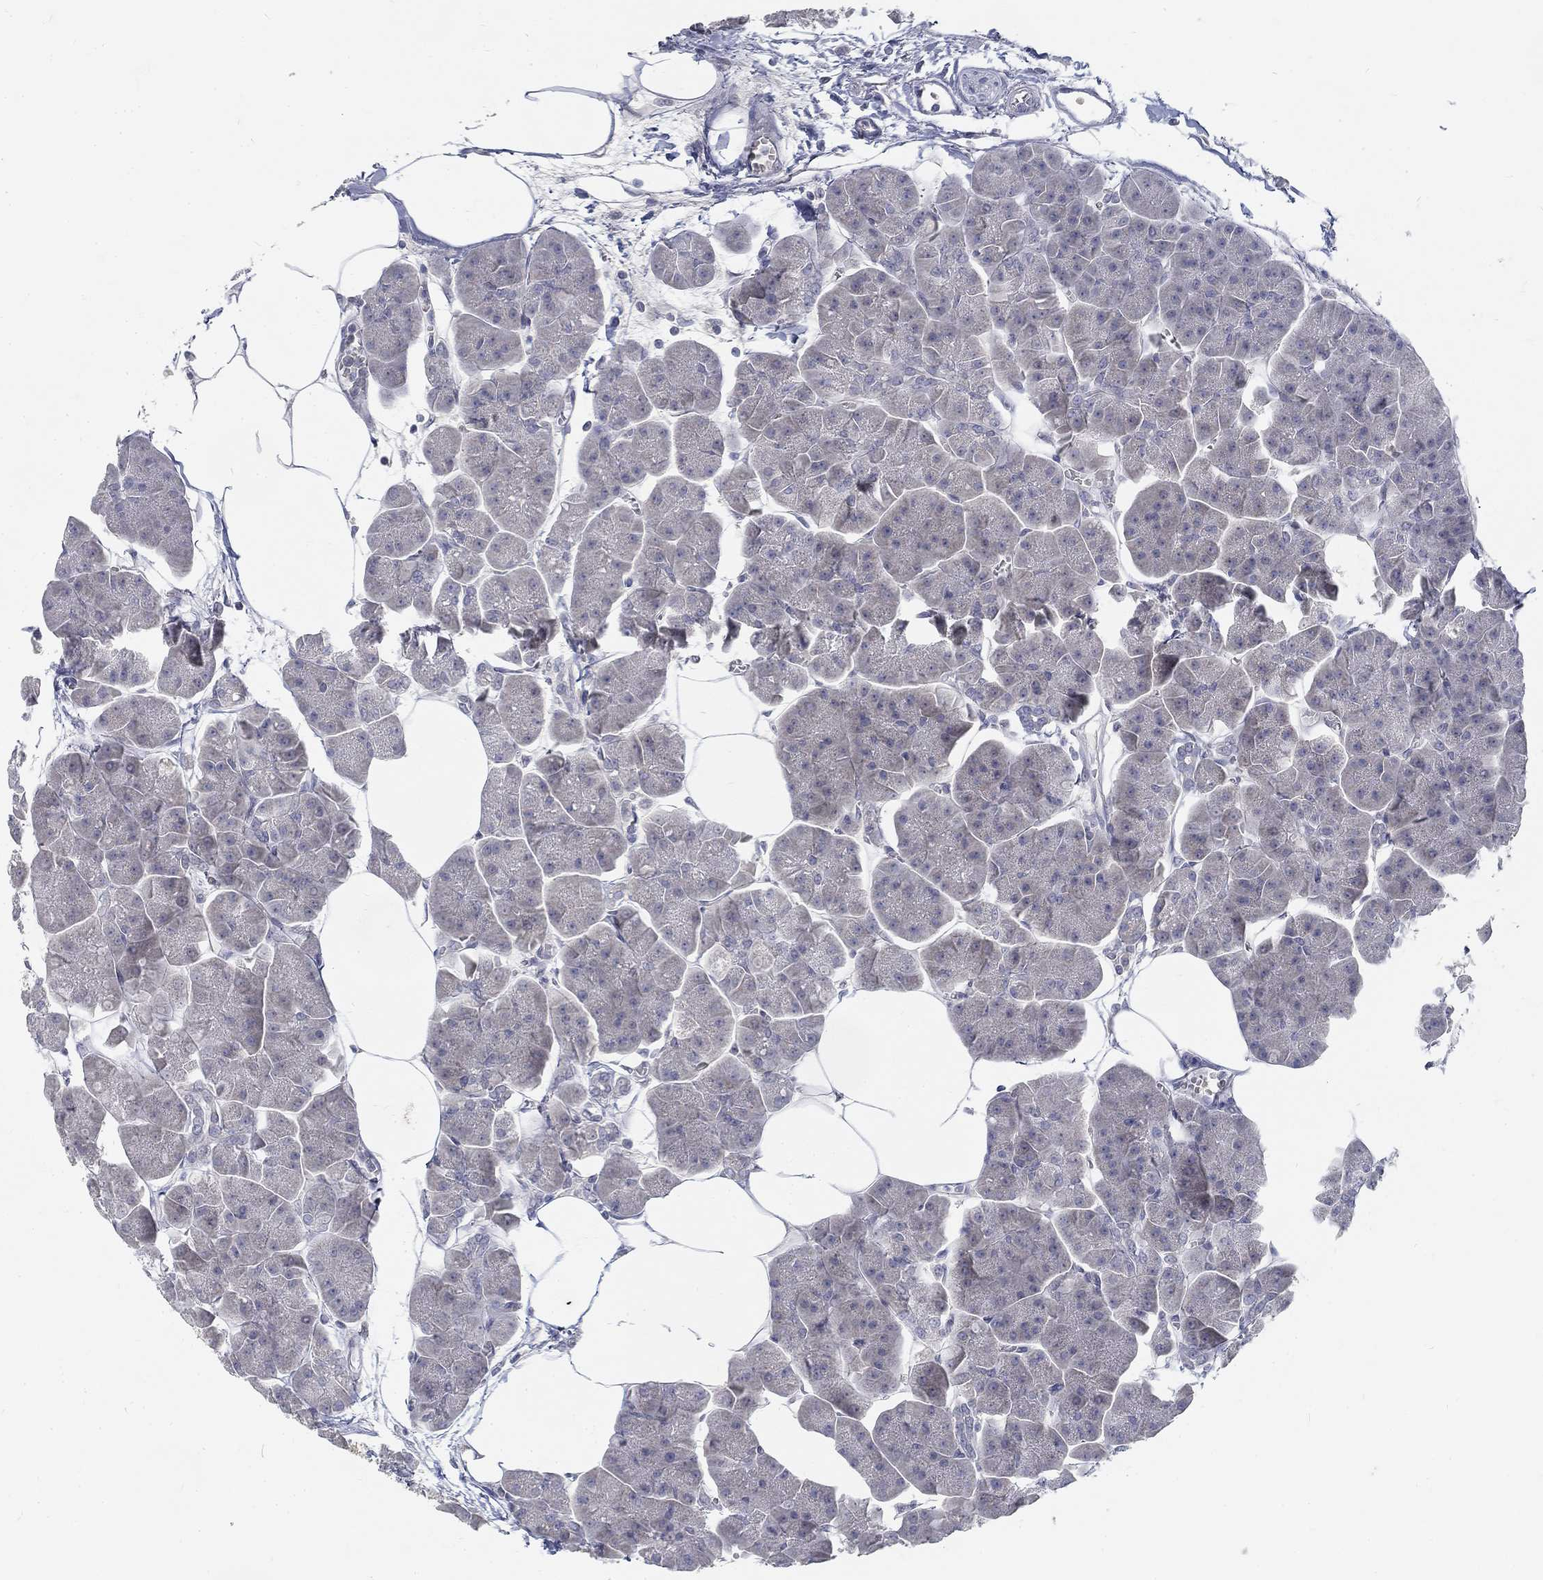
{"staining": {"intensity": "negative", "quantity": "none", "location": "none"}, "tissue": "pancreas", "cell_type": "Exocrine glandular cells", "image_type": "normal", "snomed": [{"axis": "morphology", "description": "Normal tissue, NOS"}, {"axis": "topography", "description": "Adipose tissue"}, {"axis": "topography", "description": "Pancreas"}, {"axis": "topography", "description": "Peripheral nerve tissue"}], "caption": "Human pancreas stained for a protein using IHC exhibits no staining in exocrine glandular cells.", "gene": "ATP1A3", "patient": {"sex": "female", "age": 58}}